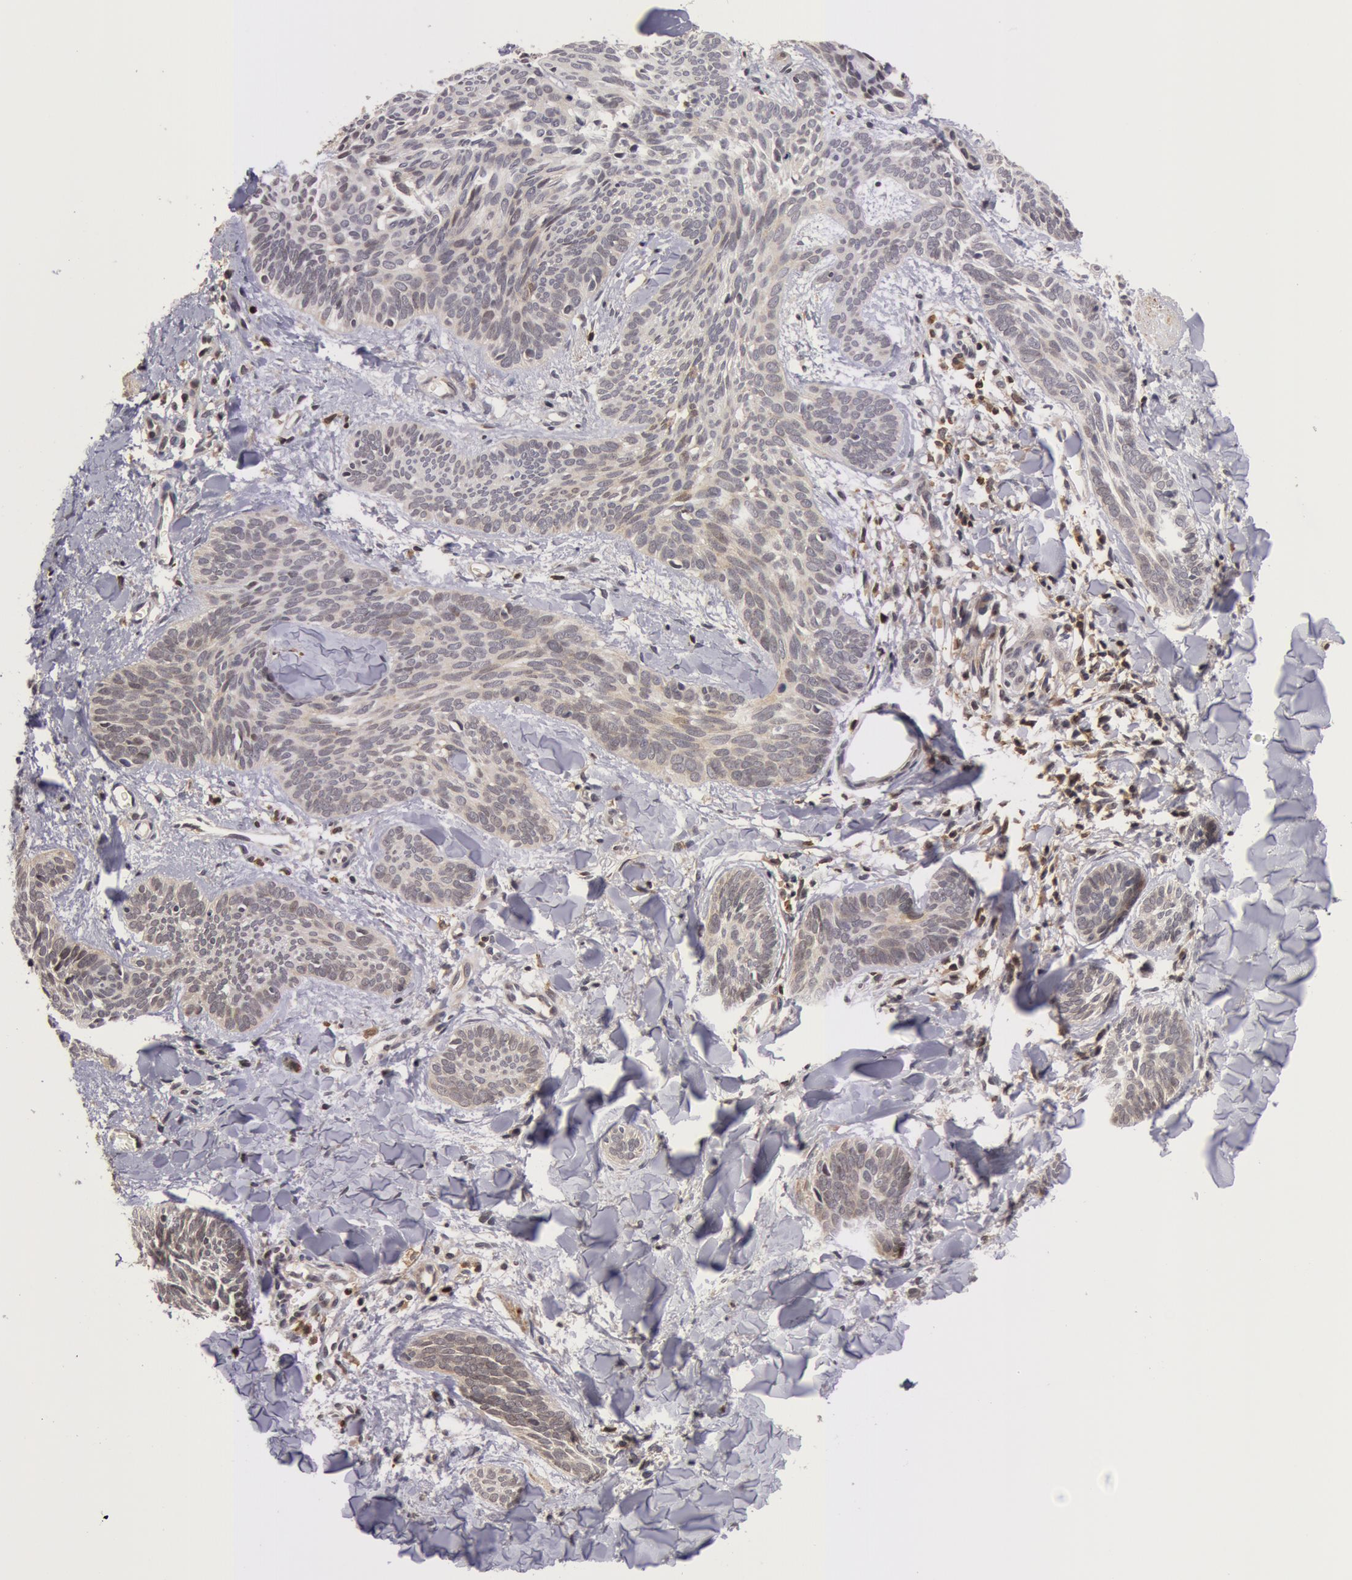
{"staining": {"intensity": "negative", "quantity": "none", "location": "none"}, "tissue": "skin cancer", "cell_type": "Tumor cells", "image_type": "cancer", "snomed": [{"axis": "morphology", "description": "Basal cell carcinoma"}, {"axis": "topography", "description": "Skin"}], "caption": "IHC of skin cancer exhibits no expression in tumor cells.", "gene": "ZNF350", "patient": {"sex": "female", "age": 81}}